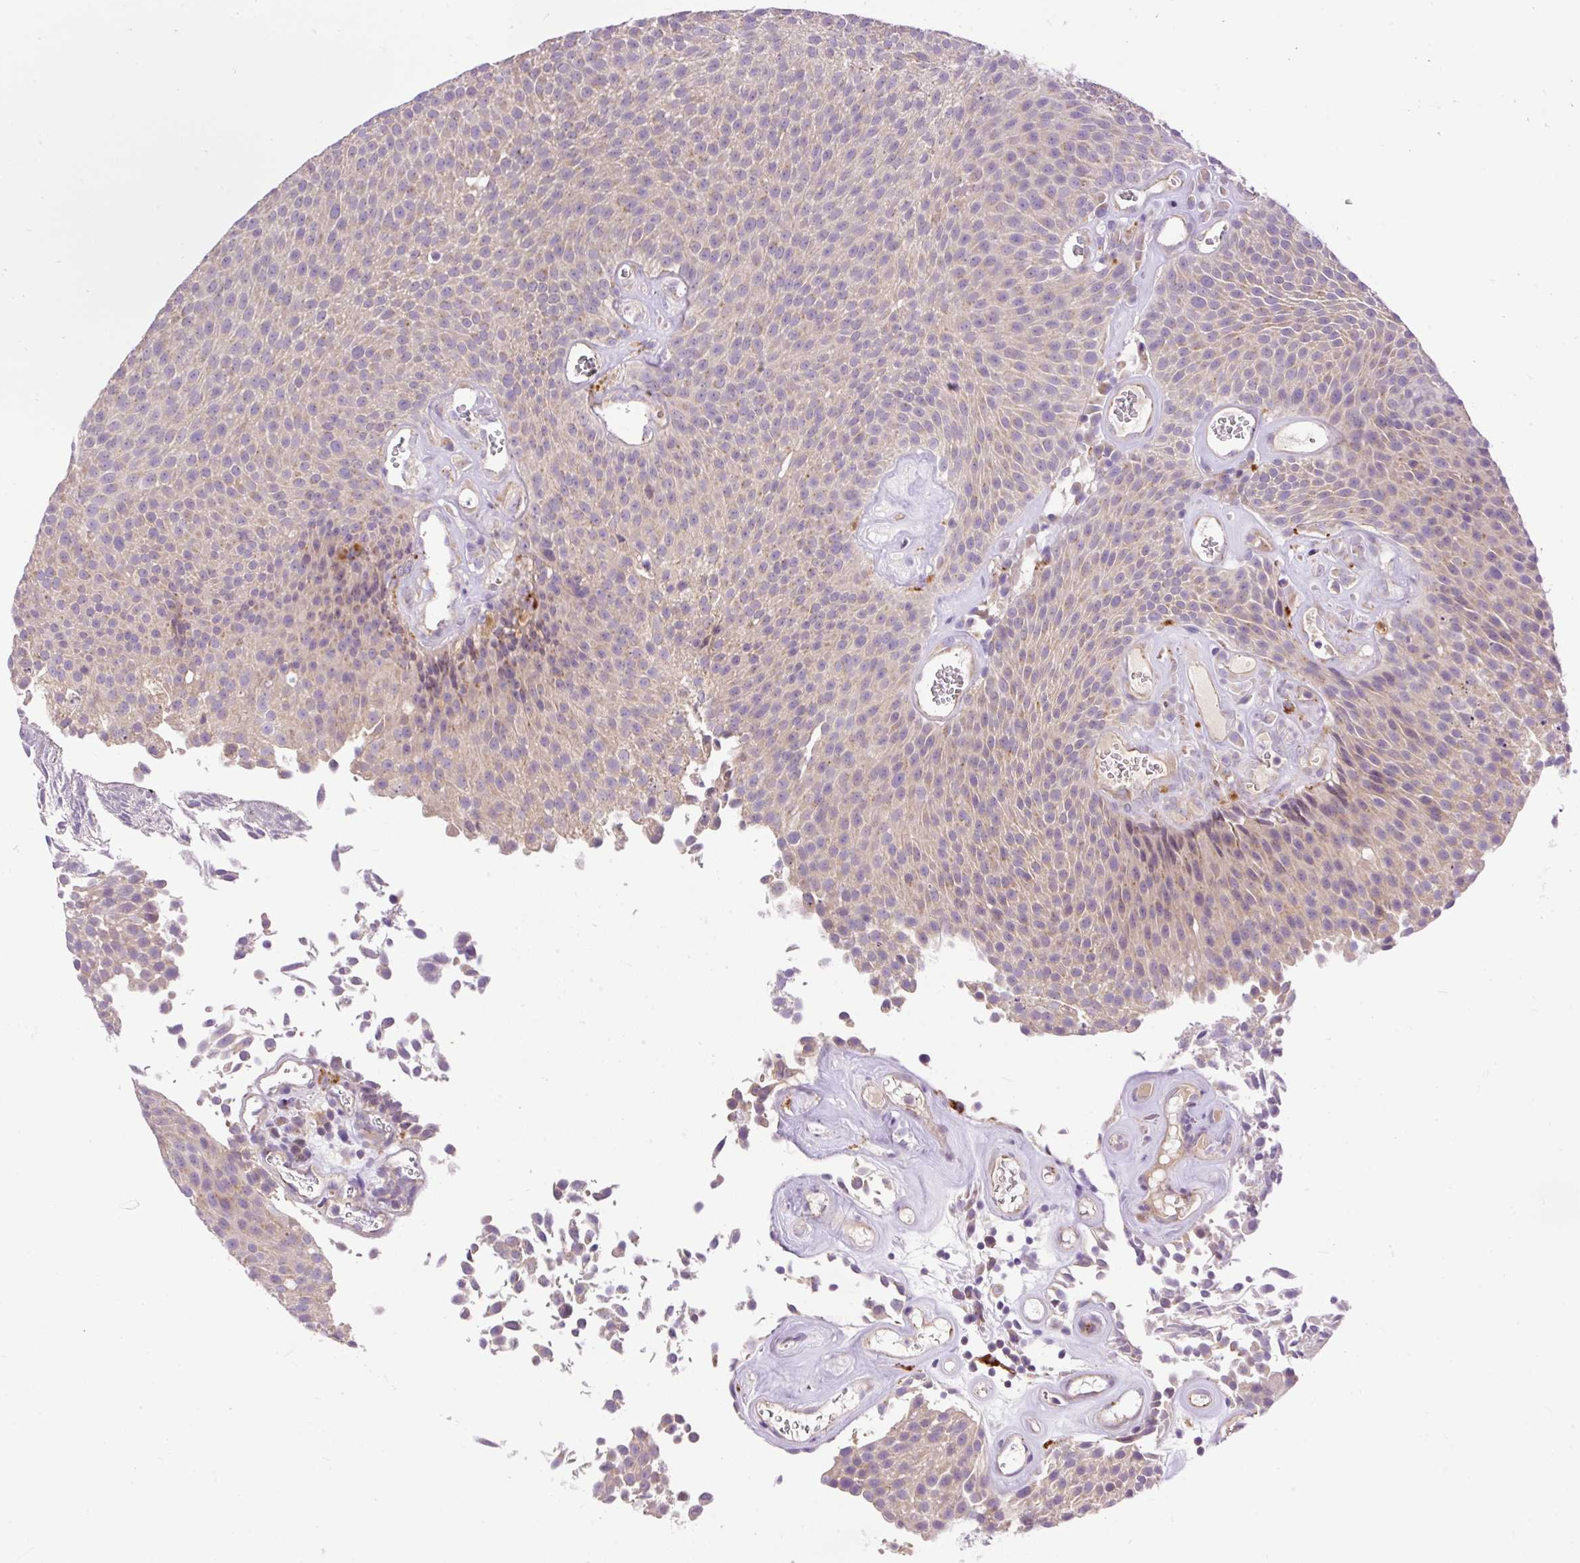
{"staining": {"intensity": "weak", "quantity": "<25%", "location": "cytoplasmic/membranous"}, "tissue": "urothelial cancer", "cell_type": "Tumor cells", "image_type": "cancer", "snomed": [{"axis": "morphology", "description": "Urothelial carcinoma, Low grade"}, {"axis": "topography", "description": "Urinary bladder"}], "caption": "Urothelial cancer stained for a protein using IHC reveals no staining tumor cells.", "gene": "HEXB", "patient": {"sex": "female", "age": 79}}